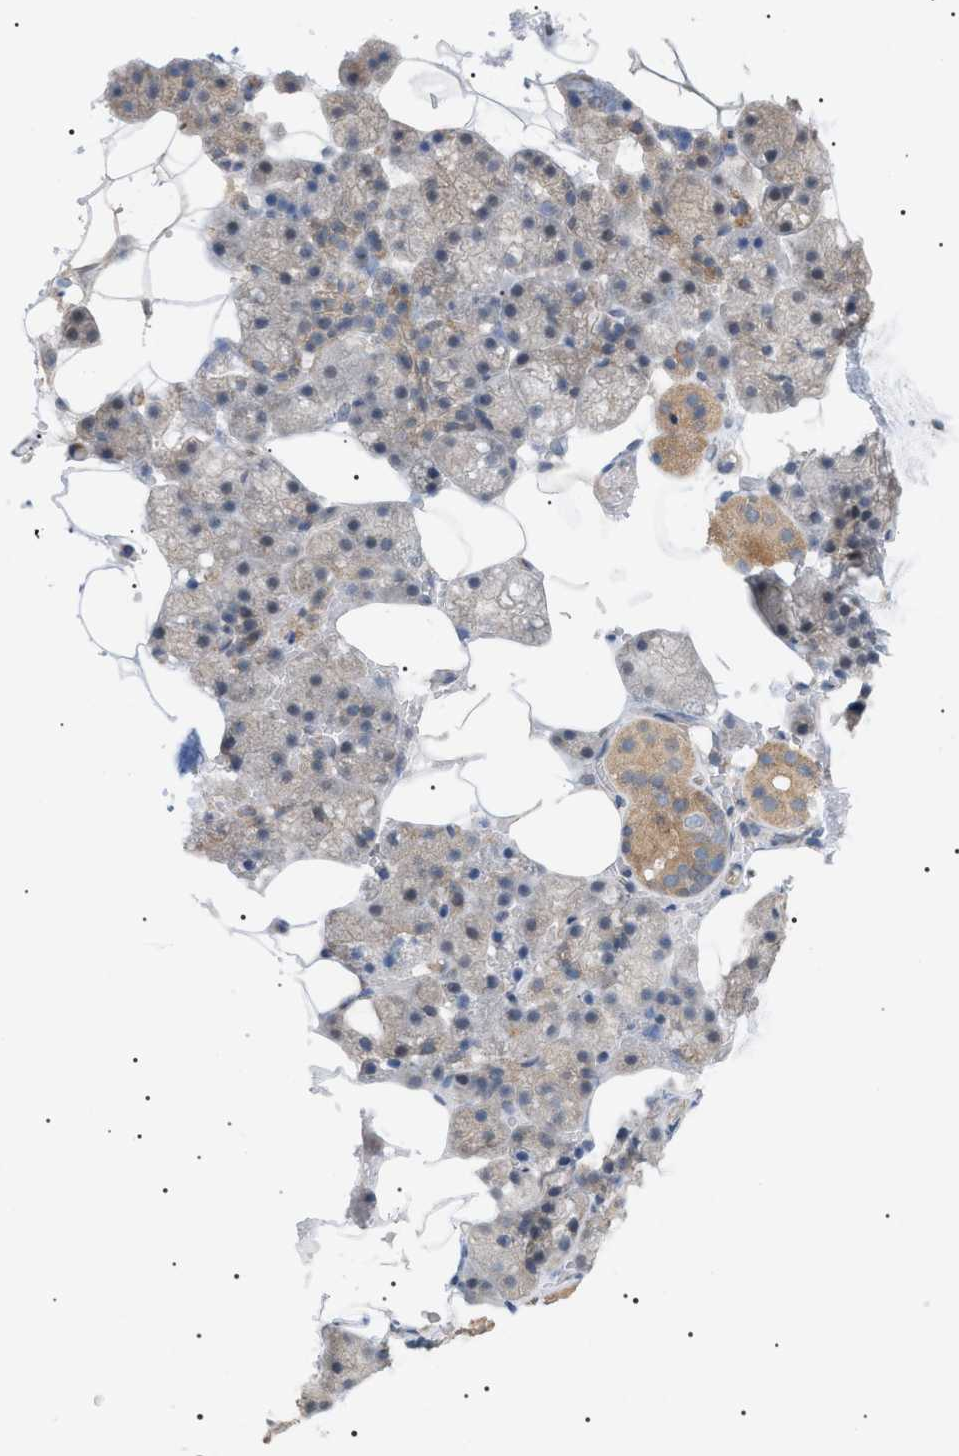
{"staining": {"intensity": "moderate", "quantity": "<25%", "location": "cytoplasmic/membranous"}, "tissue": "salivary gland", "cell_type": "Glandular cells", "image_type": "normal", "snomed": [{"axis": "morphology", "description": "Normal tissue, NOS"}, {"axis": "topography", "description": "Salivary gland"}], "caption": "Moderate cytoplasmic/membranous staining for a protein is appreciated in approximately <25% of glandular cells of benign salivary gland using immunohistochemistry (IHC).", "gene": "IRS2", "patient": {"sex": "male", "age": 62}}